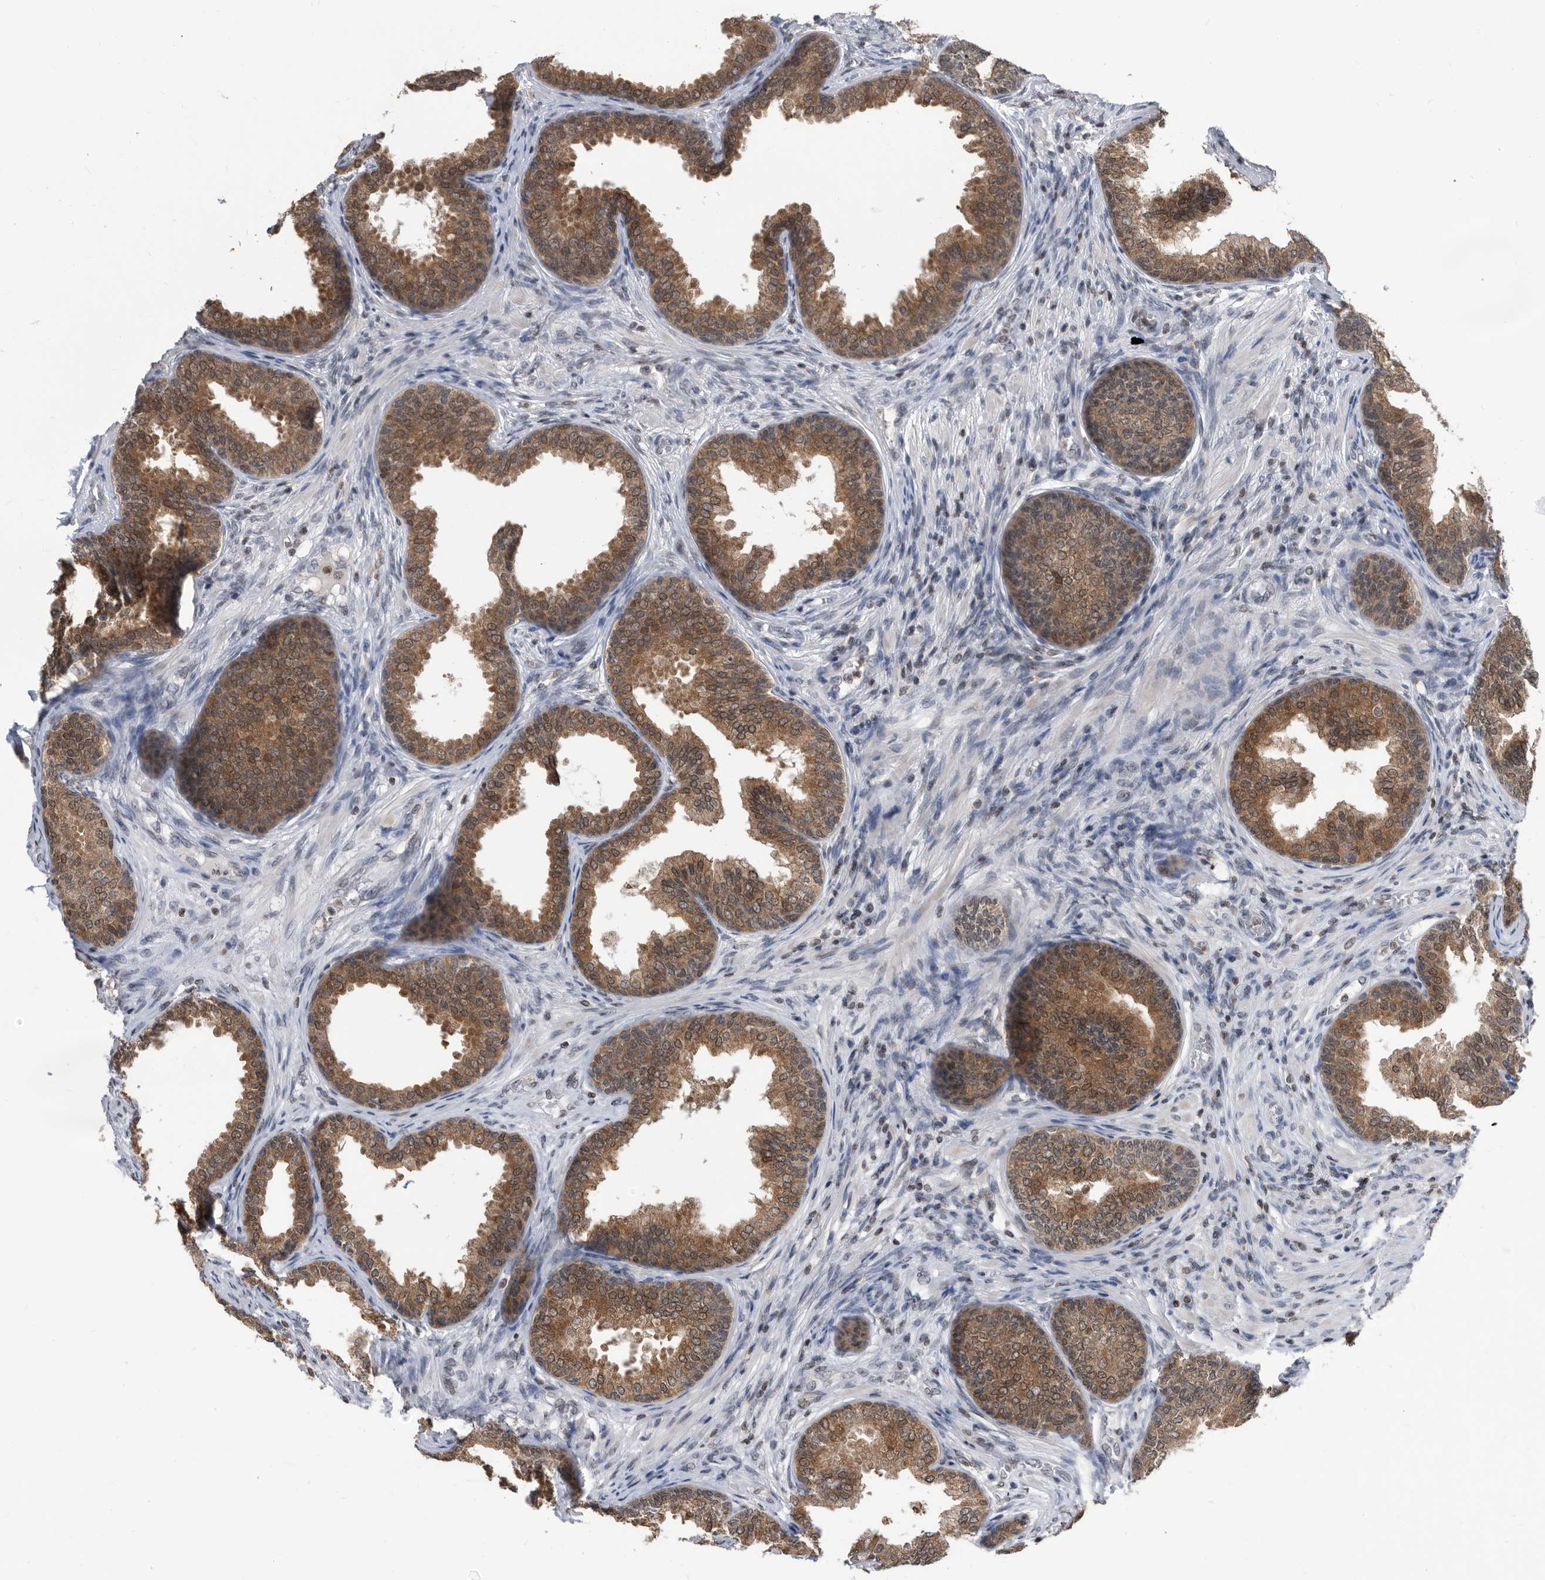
{"staining": {"intensity": "moderate", "quantity": ">75%", "location": "cytoplasmic/membranous"}, "tissue": "prostate", "cell_type": "Glandular cells", "image_type": "normal", "snomed": [{"axis": "morphology", "description": "Normal tissue, NOS"}, {"axis": "topography", "description": "Prostate"}], "caption": "IHC image of benign human prostate stained for a protein (brown), which displays medium levels of moderate cytoplasmic/membranous positivity in about >75% of glandular cells.", "gene": "TSTD1", "patient": {"sex": "male", "age": 76}}